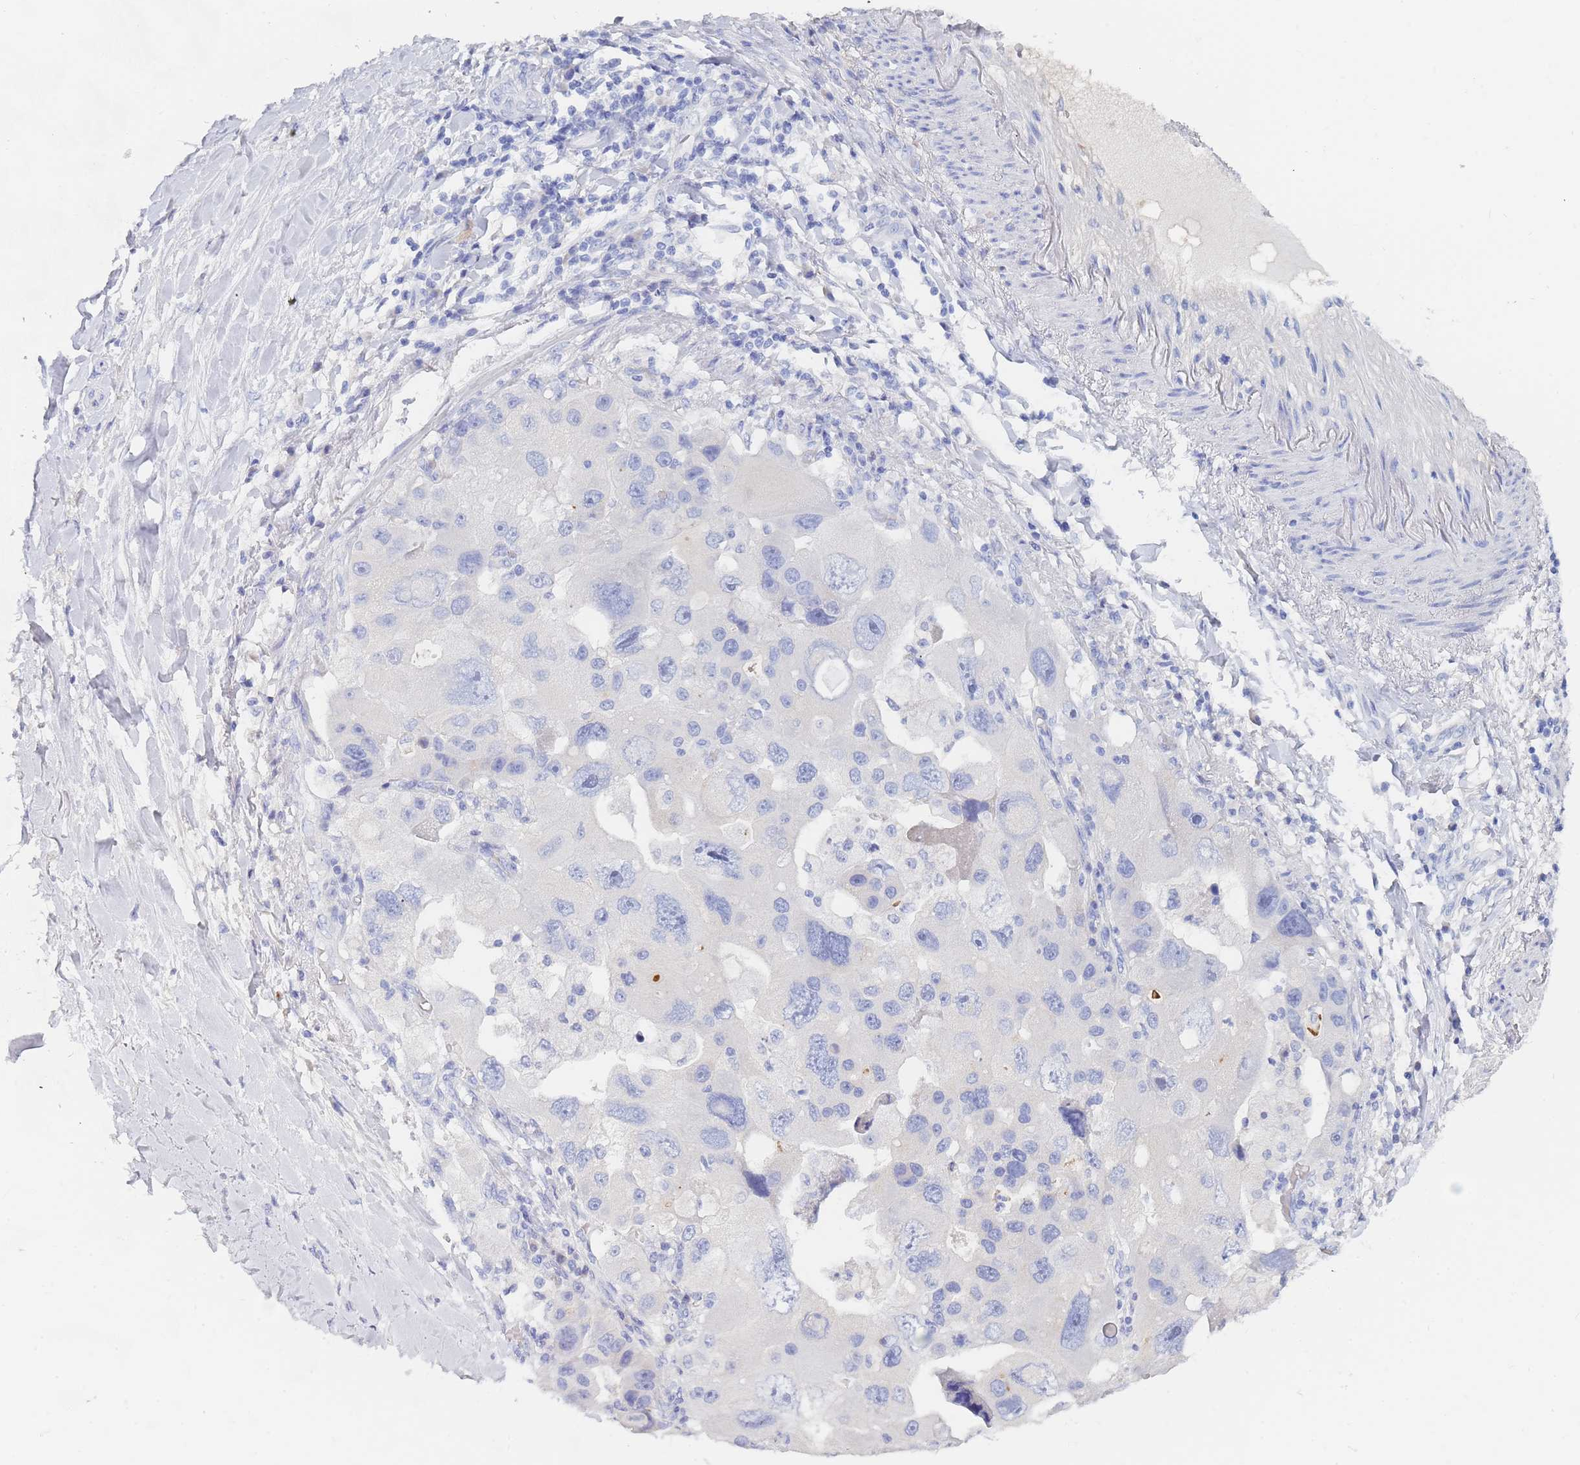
{"staining": {"intensity": "negative", "quantity": "none", "location": "none"}, "tissue": "lung cancer", "cell_type": "Tumor cells", "image_type": "cancer", "snomed": [{"axis": "morphology", "description": "Adenocarcinoma, NOS"}, {"axis": "topography", "description": "Lung"}], "caption": "Immunohistochemistry photomicrograph of lung adenocarcinoma stained for a protein (brown), which demonstrates no expression in tumor cells.", "gene": "SLC25A35", "patient": {"sex": "female", "age": 54}}